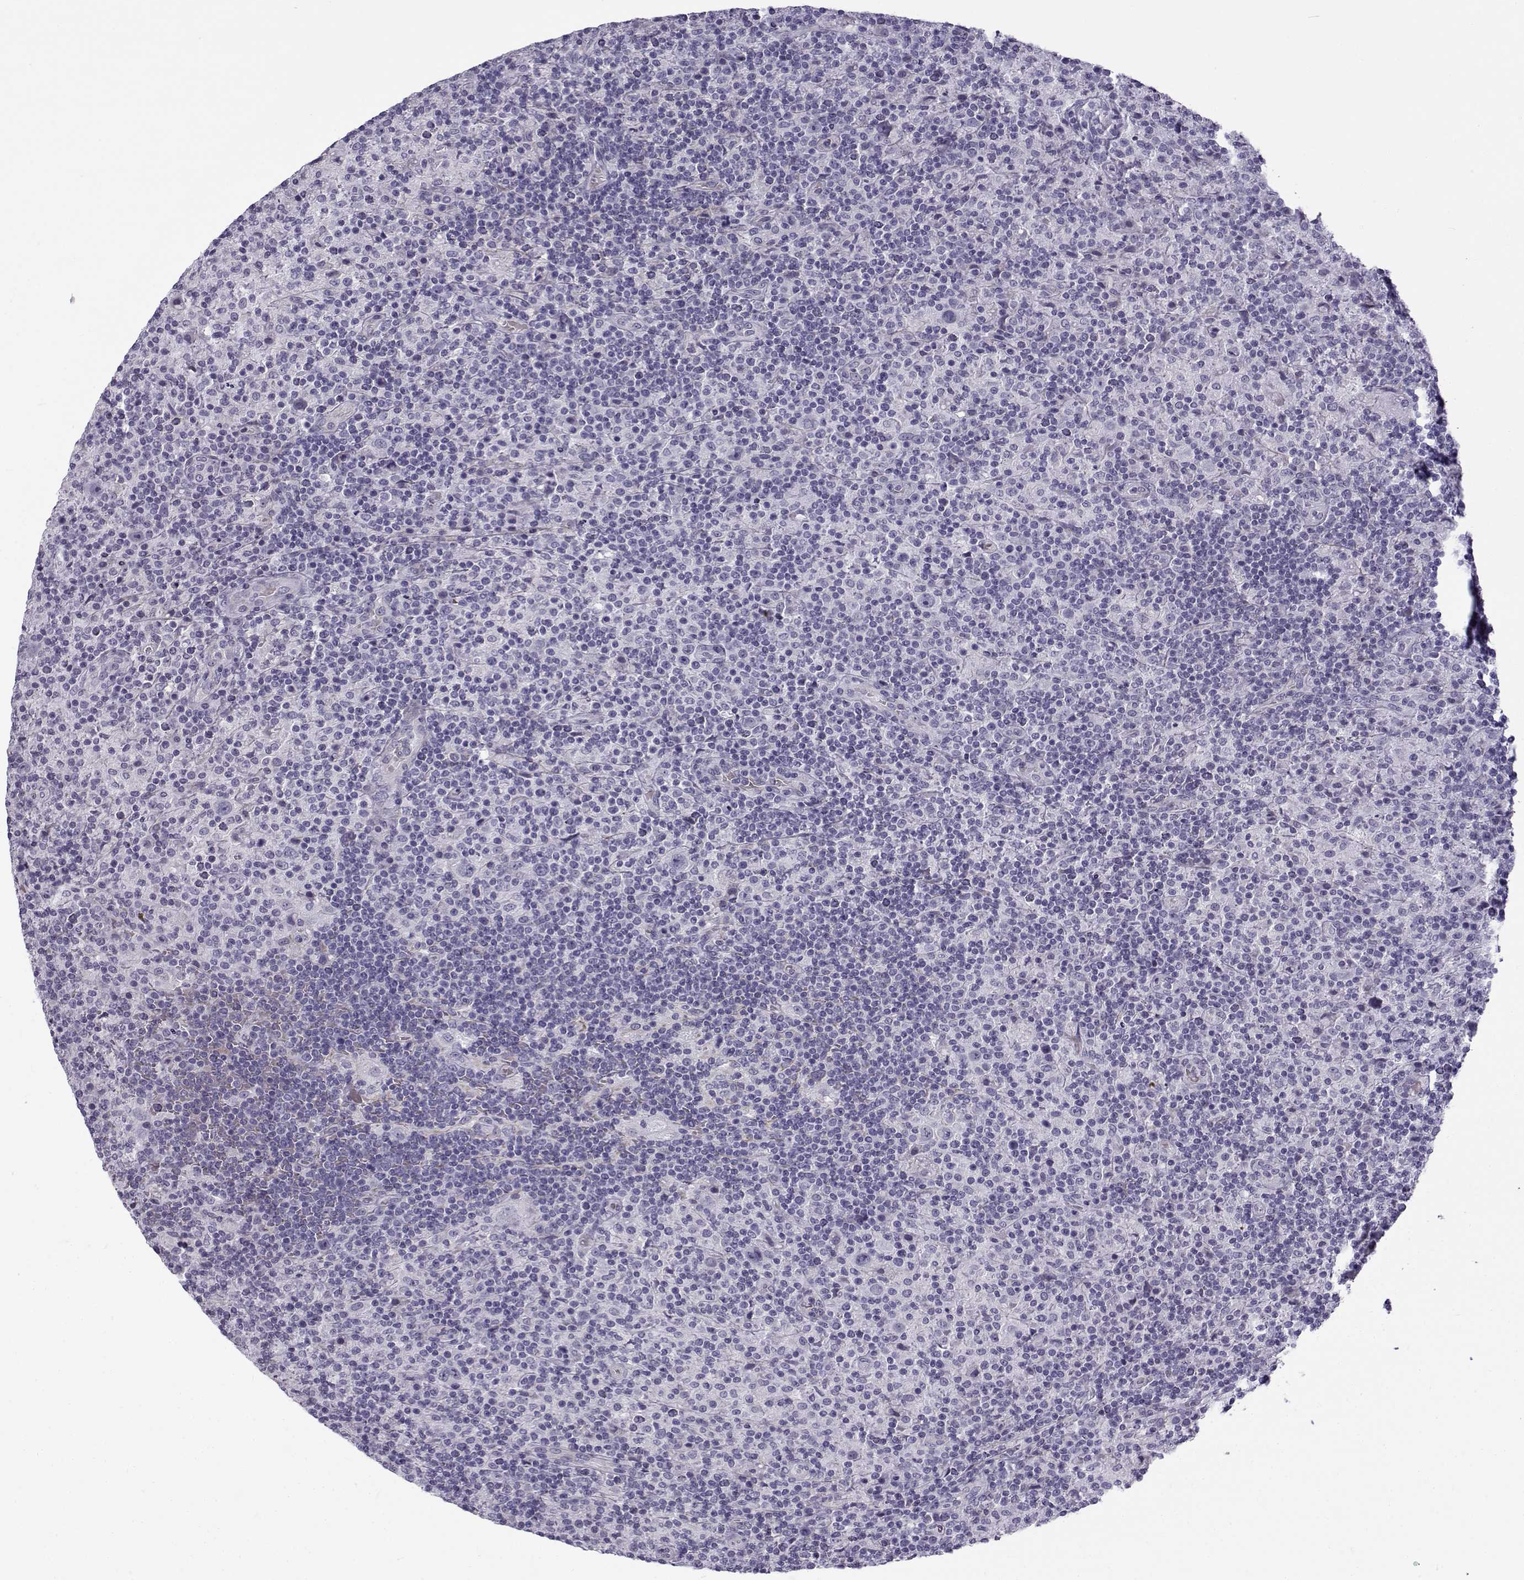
{"staining": {"intensity": "negative", "quantity": "none", "location": "none"}, "tissue": "lymphoma", "cell_type": "Tumor cells", "image_type": "cancer", "snomed": [{"axis": "morphology", "description": "Hodgkin's disease, NOS"}, {"axis": "topography", "description": "Lymph node"}], "caption": "Tumor cells show no significant staining in lymphoma.", "gene": "GTSF1L", "patient": {"sex": "male", "age": 70}}